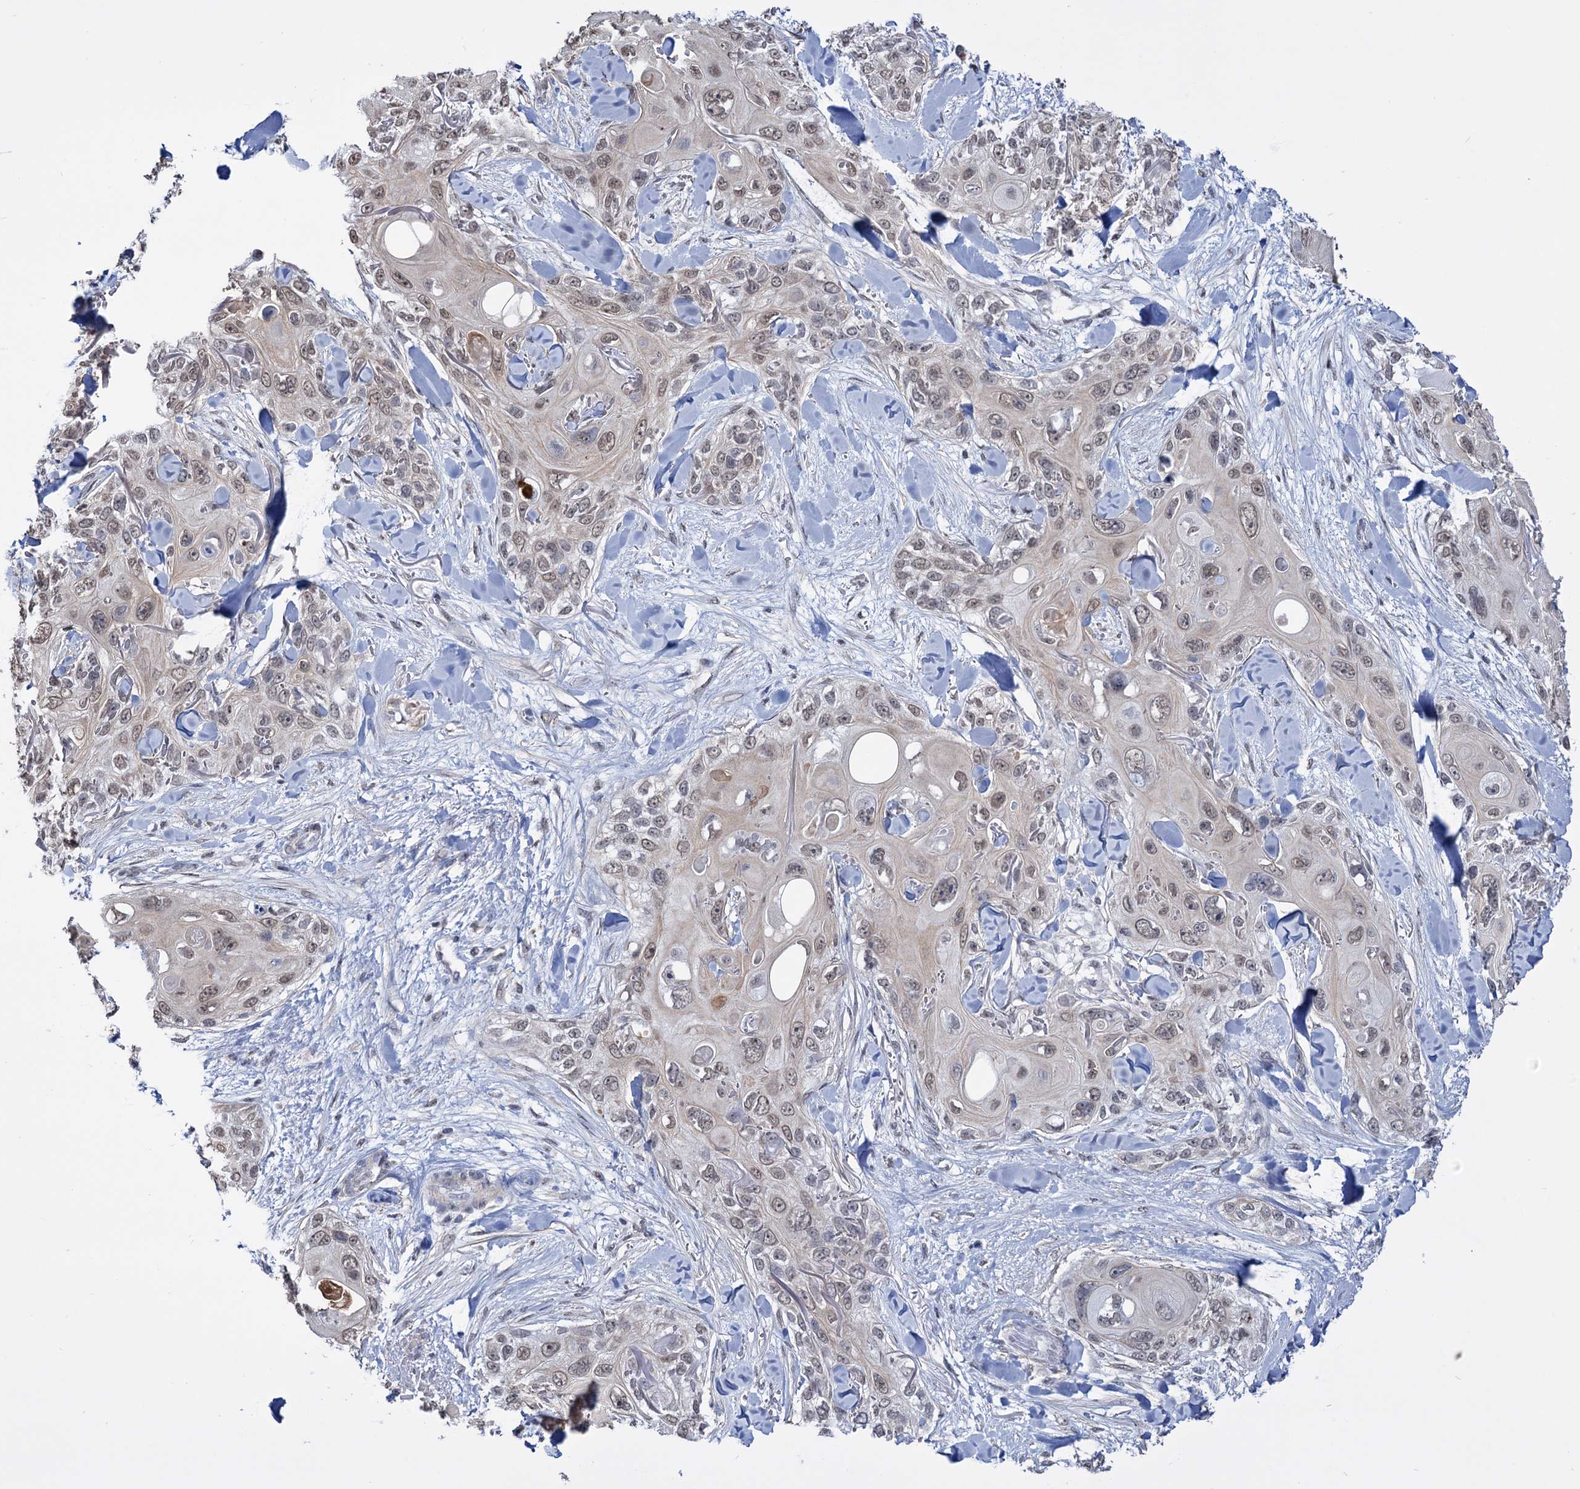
{"staining": {"intensity": "weak", "quantity": ">75%", "location": "nuclear"}, "tissue": "skin cancer", "cell_type": "Tumor cells", "image_type": "cancer", "snomed": [{"axis": "morphology", "description": "Normal tissue, NOS"}, {"axis": "morphology", "description": "Squamous cell carcinoma, NOS"}, {"axis": "topography", "description": "Skin"}], "caption": "Tumor cells reveal low levels of weak nuclear expression in about >75% of cells in human skin cancer.", "gene": "ABHD10", "patient": {"sex": "male", "age": 72}}